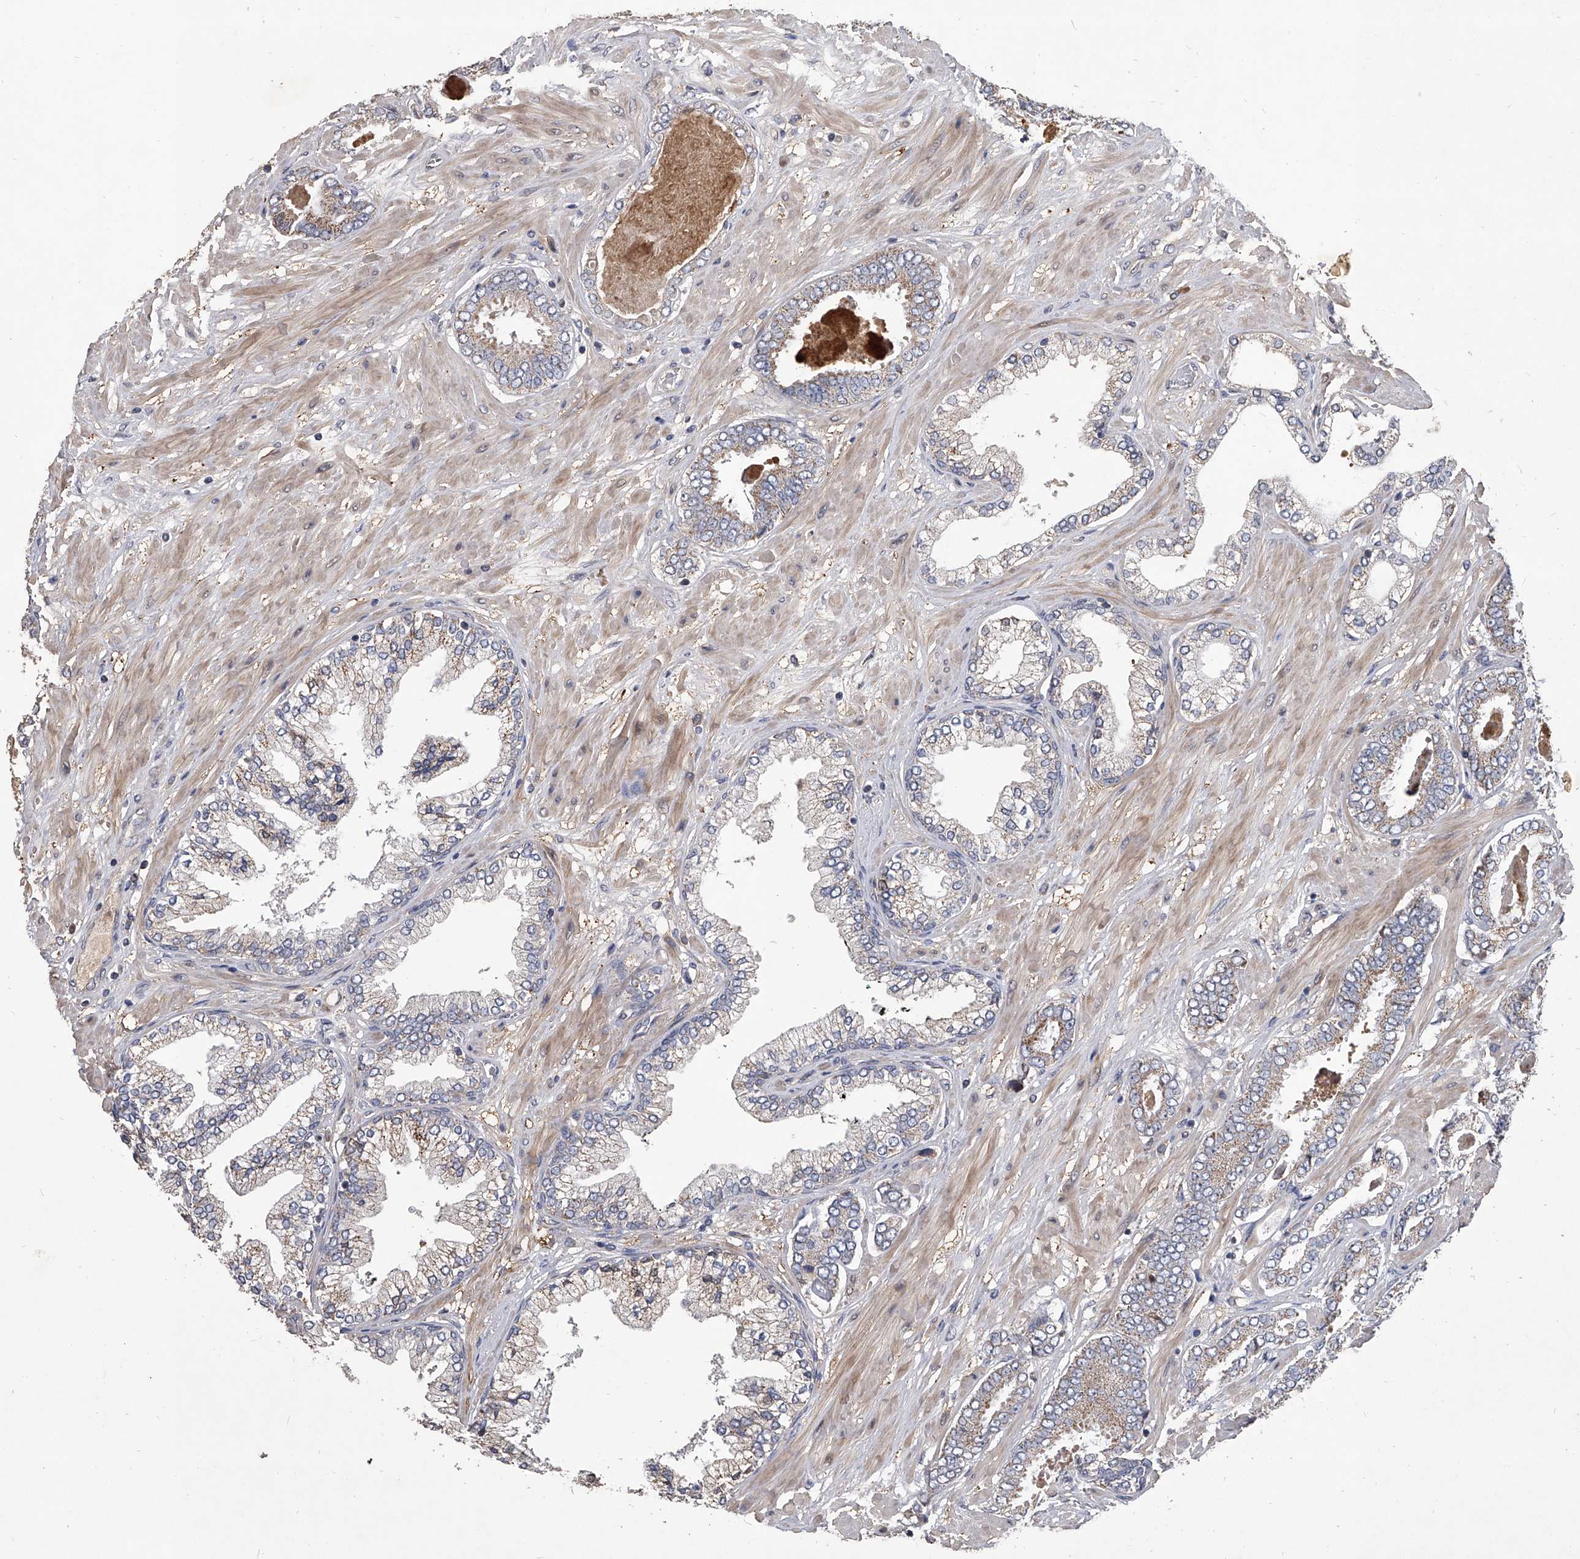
{"staining": {"intensity": "weak", "quantity": "25%-75%", "location": "cytoplasmic/membranous"}, "tissue": "prostate cancer", "cell_type": "Tumor cells", "image_type": "cancer", "snomed": [{"axis": "morphology", "description": "Adenocarcinoma, Low grade"}, {"axis": "topography", "description": "Prostate"}], "caption": "Weak cytoplasmic/membranous expression is present in approximately 25%-75% of tumor cells in low-grade adenocarcinoma (prostate).", "gene": "NRP1", "patient": {"sex": "male", "age": 71}}